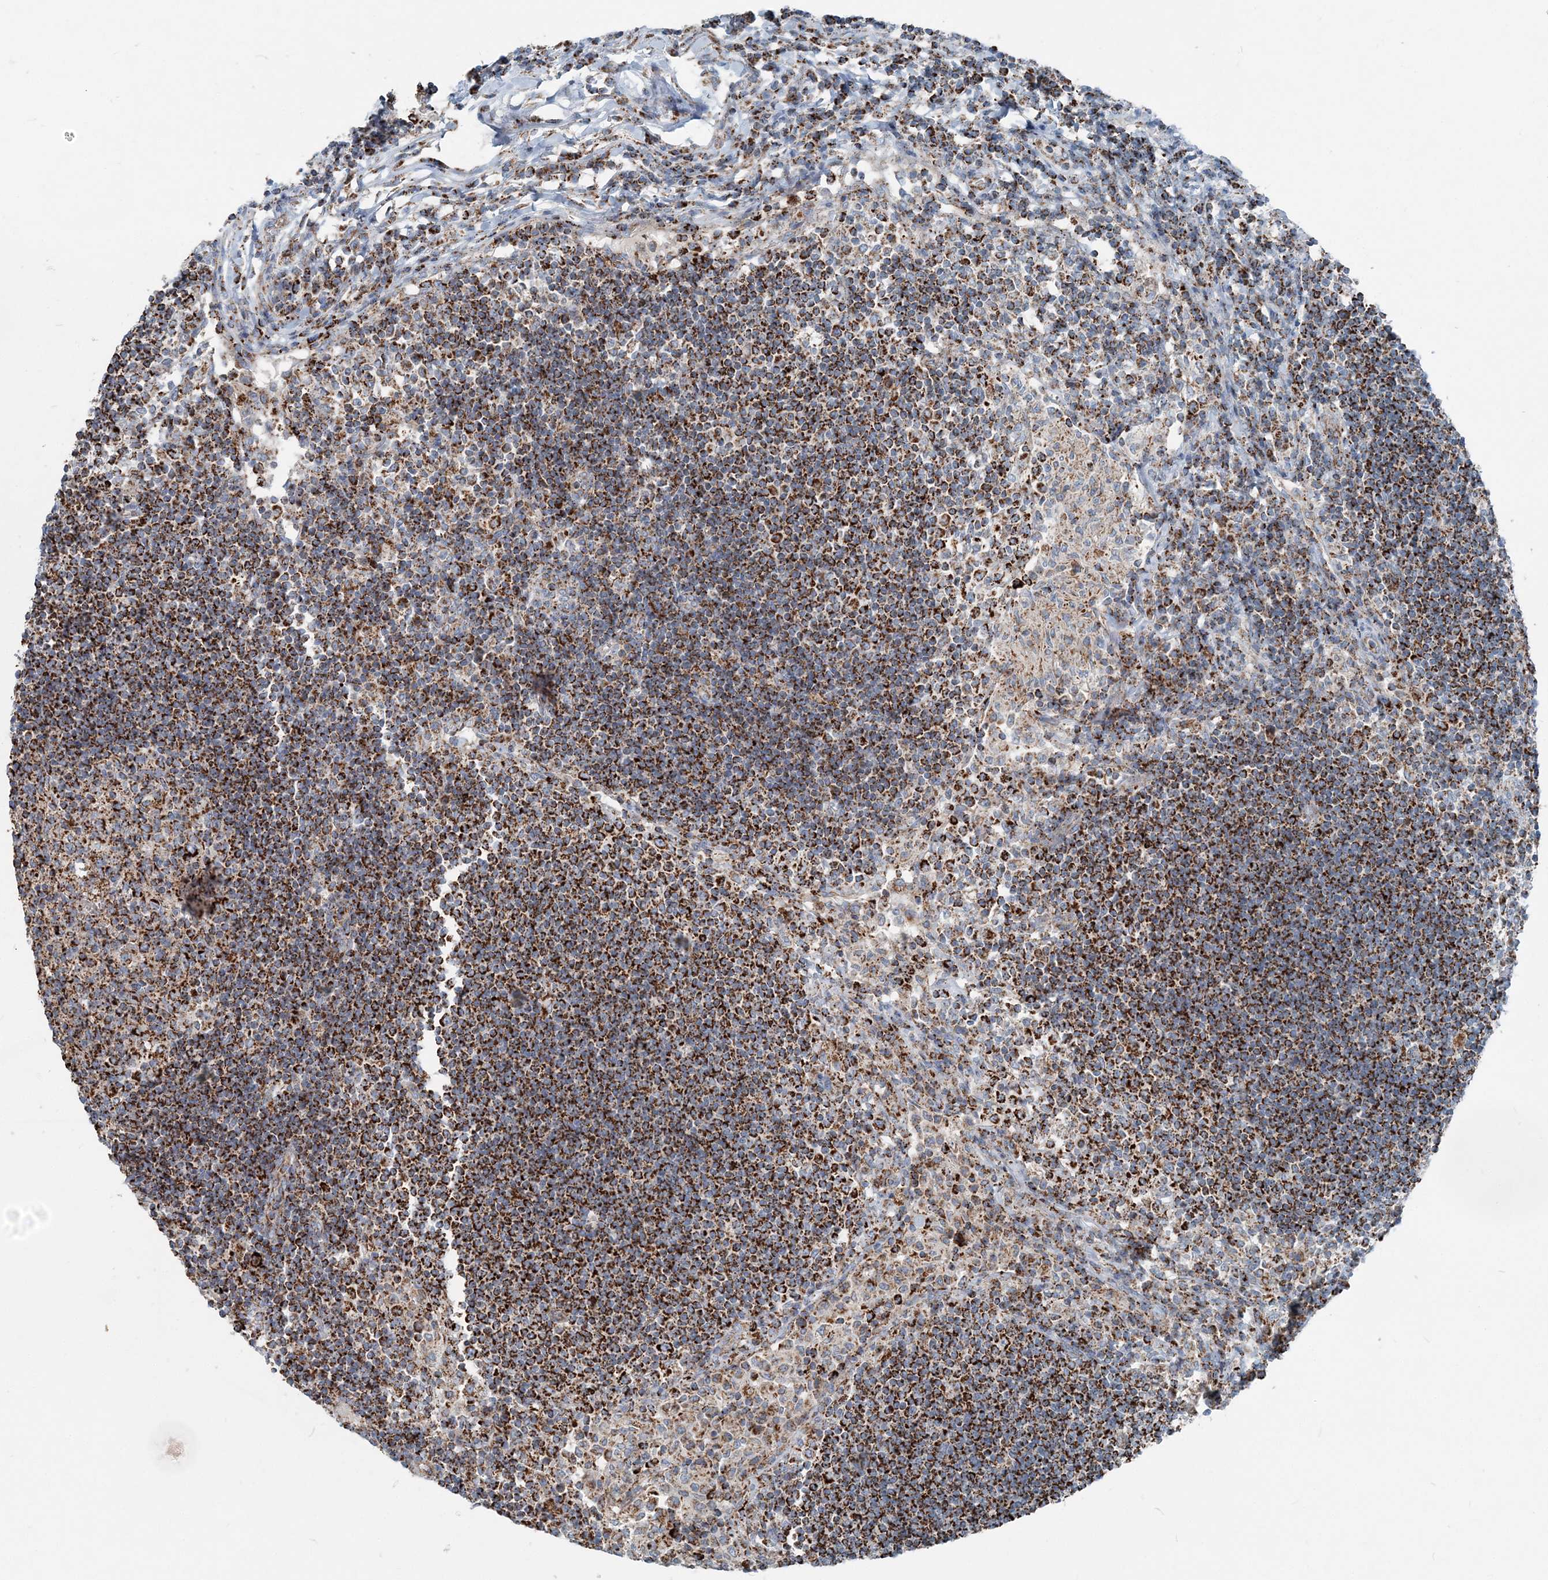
{"staining": {"intensity": "strong", "quantity": "25%-75%", "location": "cytoplasmic/membranous"}, "tissue": "lymph node", "cell_type": "Germinal center cells", "image_type": "normal", "snomed": [{"axis": "morphology", "description": "Normal tissue, NOS"}, {"axis": "topography", "description": "Lymph node"}], "caption": "High-power microscopy captured an IHC photomicrograph of normal lymph node, revealing strong cytoplasmic/membranous positivity in about 25%-75% of germinal center cells.", "gene": "INTU", "patient": {"sex": "female", "age": 53}}